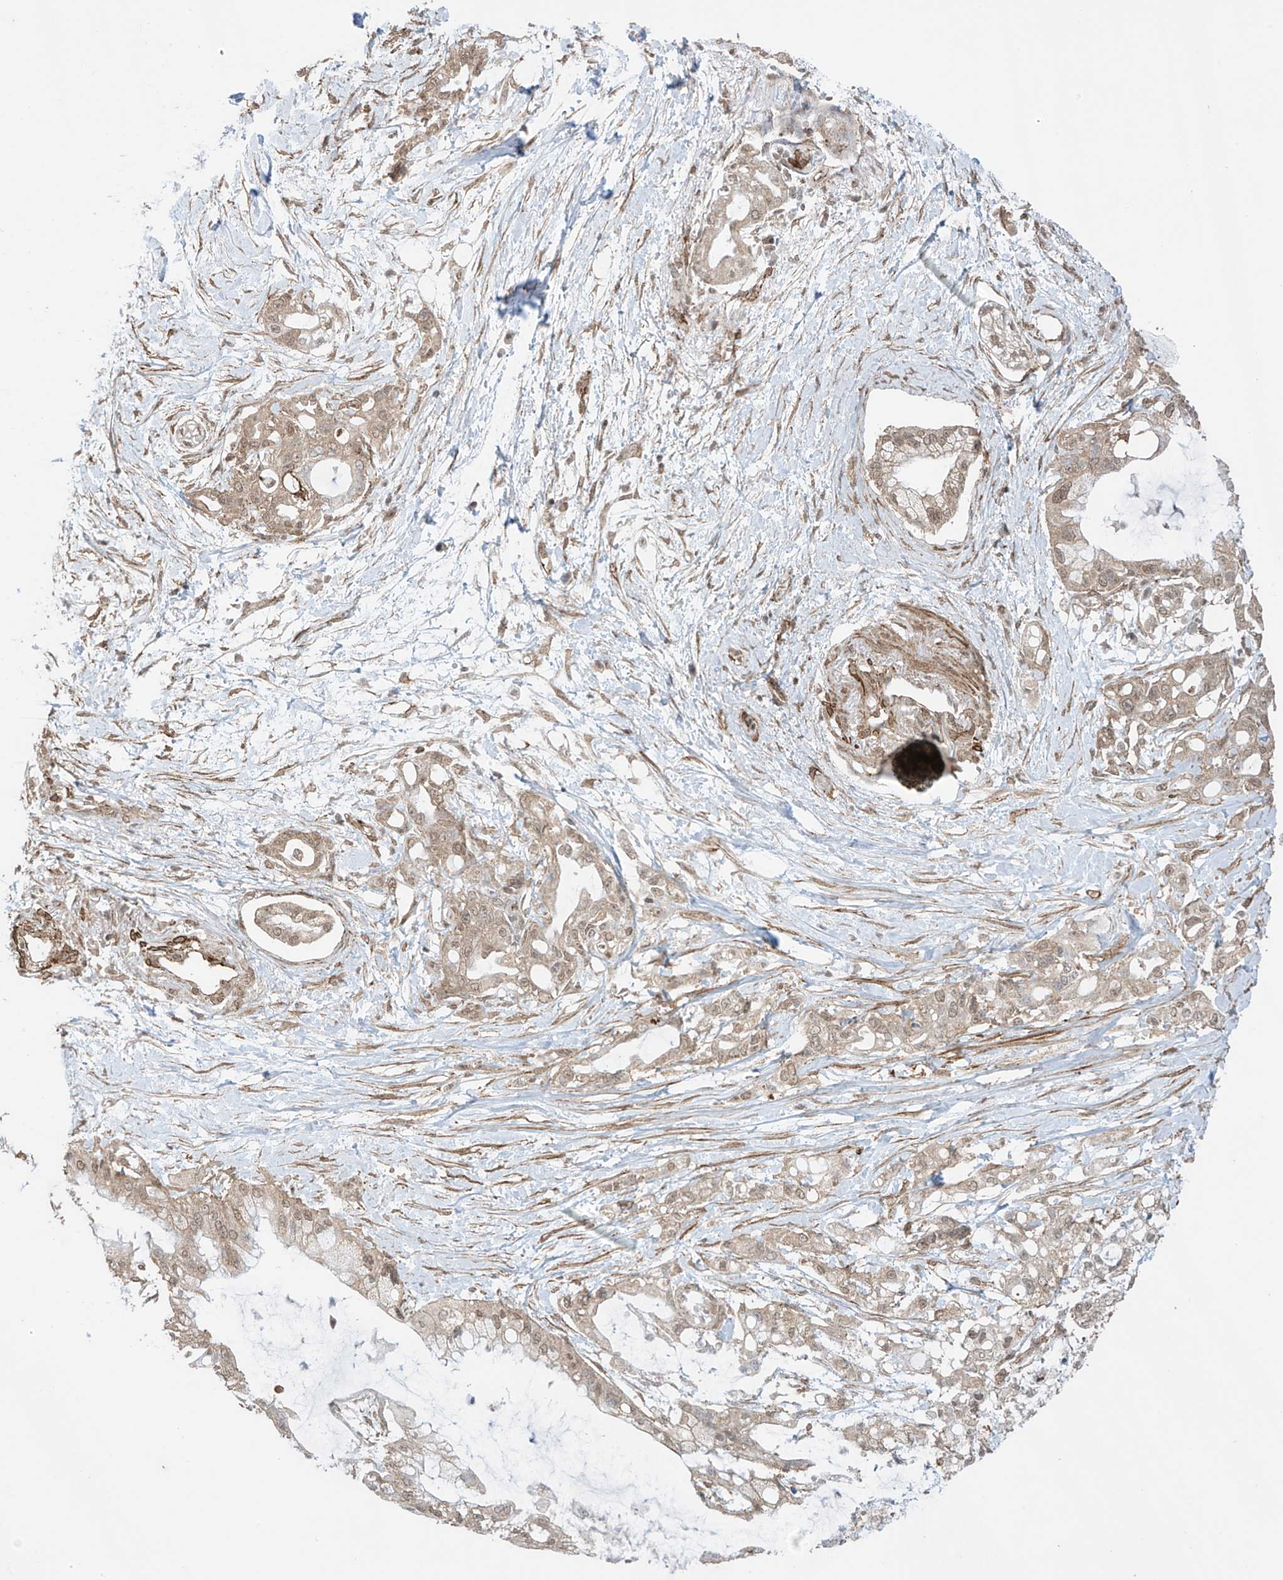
{"staining": {"intensity": "weak", "quantity": ">75%", "location": "cytoplasmic/membranous,nuclear"}, "tissue": "pancreatic cancer", "cell_type": "Tumor cells", "image_type": "cancer", "snomed": [{"axis": "morphology", "description": "Adenocarcinoma, NOS"}, {"axis": "topography", "description": "Pancreas"}], "caption": "DAB immunohistochemical staining of pancreatic adenocarcinoma displays weak cytoplasmic/membranous and nuclear protein expression in about >75% of tumor cells.", "gene": "TTLL5", "patient": {"sex": "male", "age": 68}}